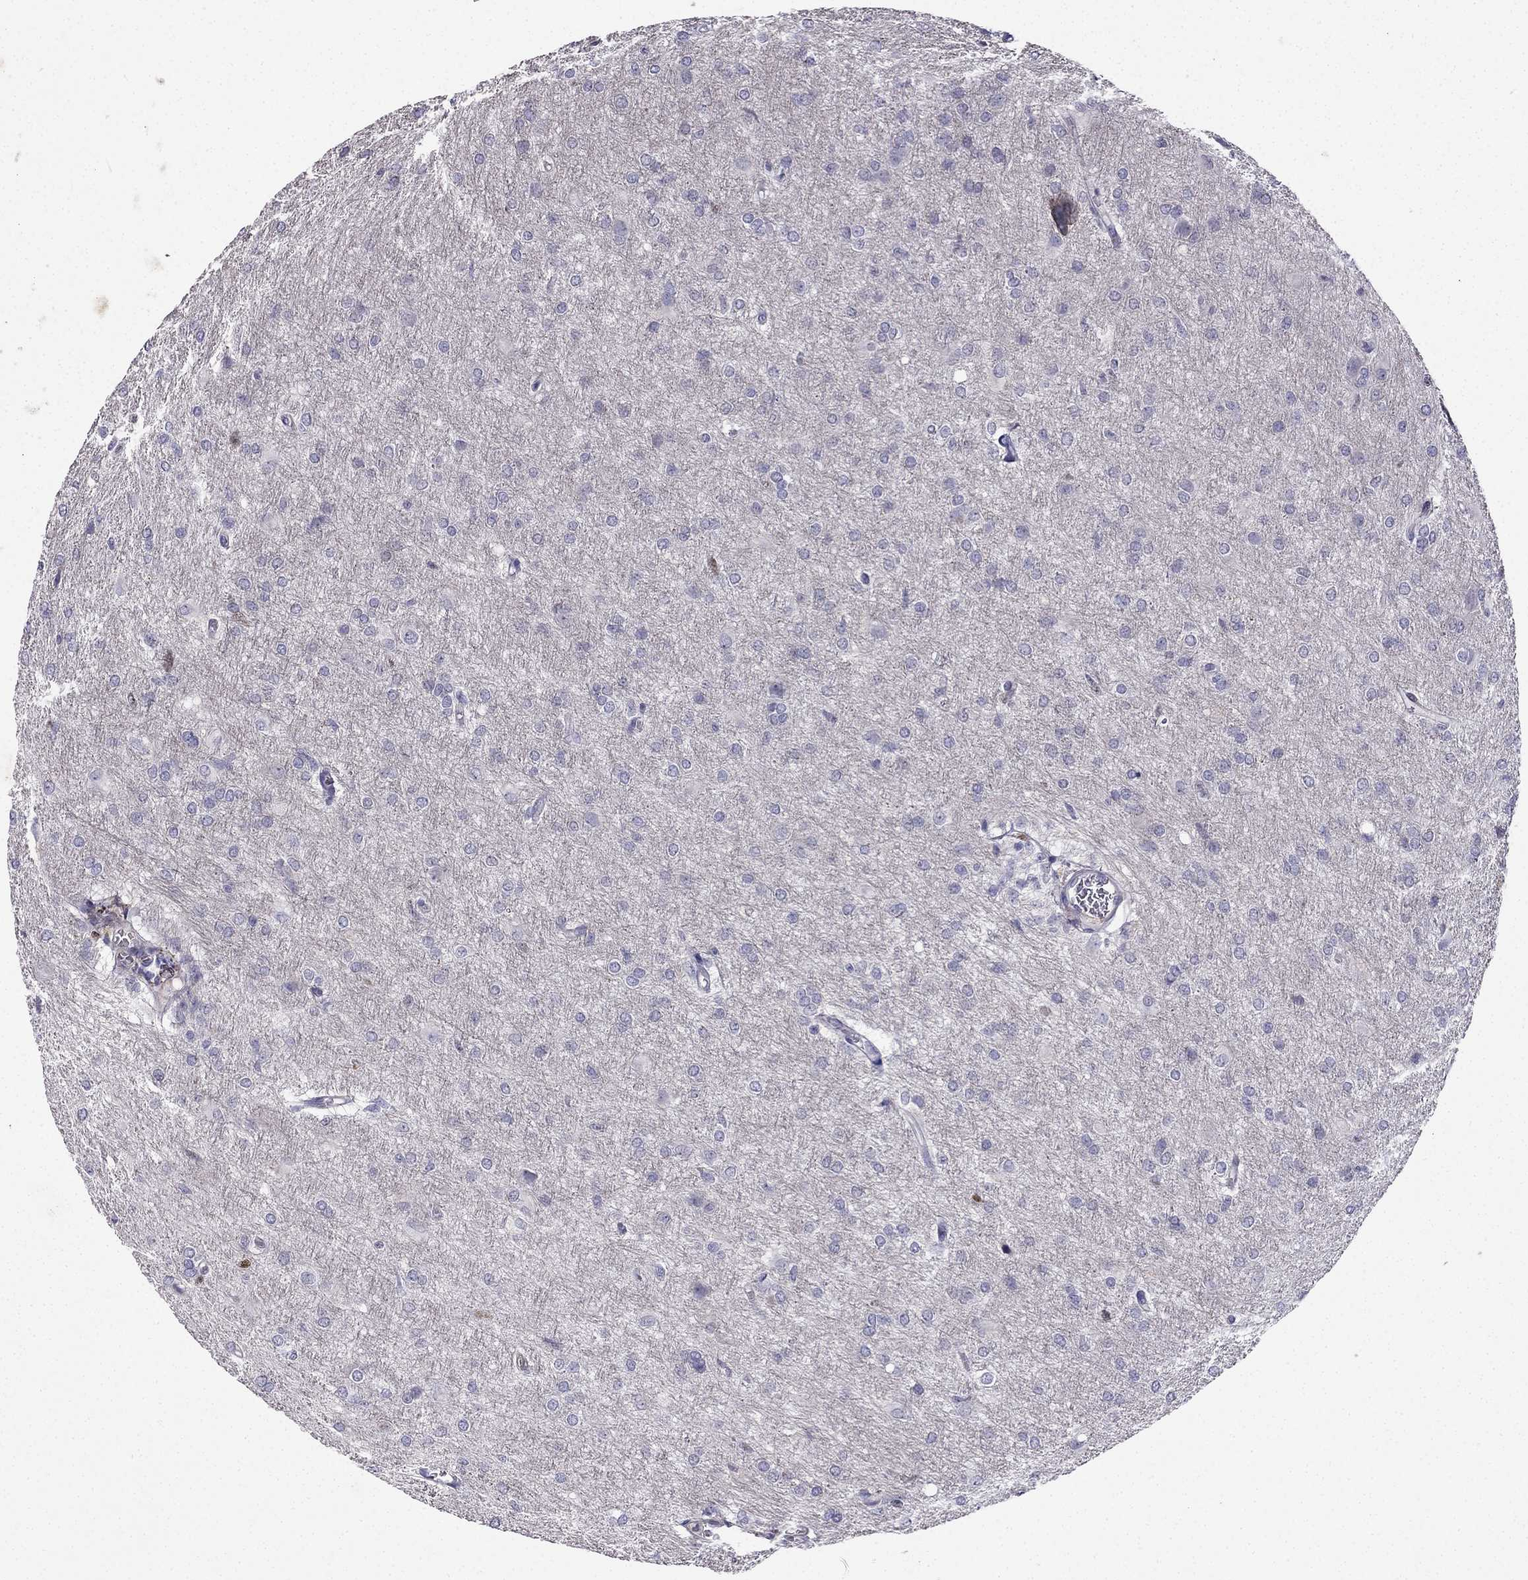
{"staining": {"intensity": "negative", "quantity": "none", "location": "none"}, "tissue": "glioma", "cell_type": "Tumor cells", "image_type": "cancer", "snomed": [{"axis": "morphology", "description": "Glioma, malignant, High grade"}, {"axis": "topography", "description": "Brain"}], "caption": "Protein analysis of high-grade glioma (malignant) demonstrates no significant staining in tumor cells.", "gene": "UHRF1", "patient": {"sex": "male", "age": 68}}